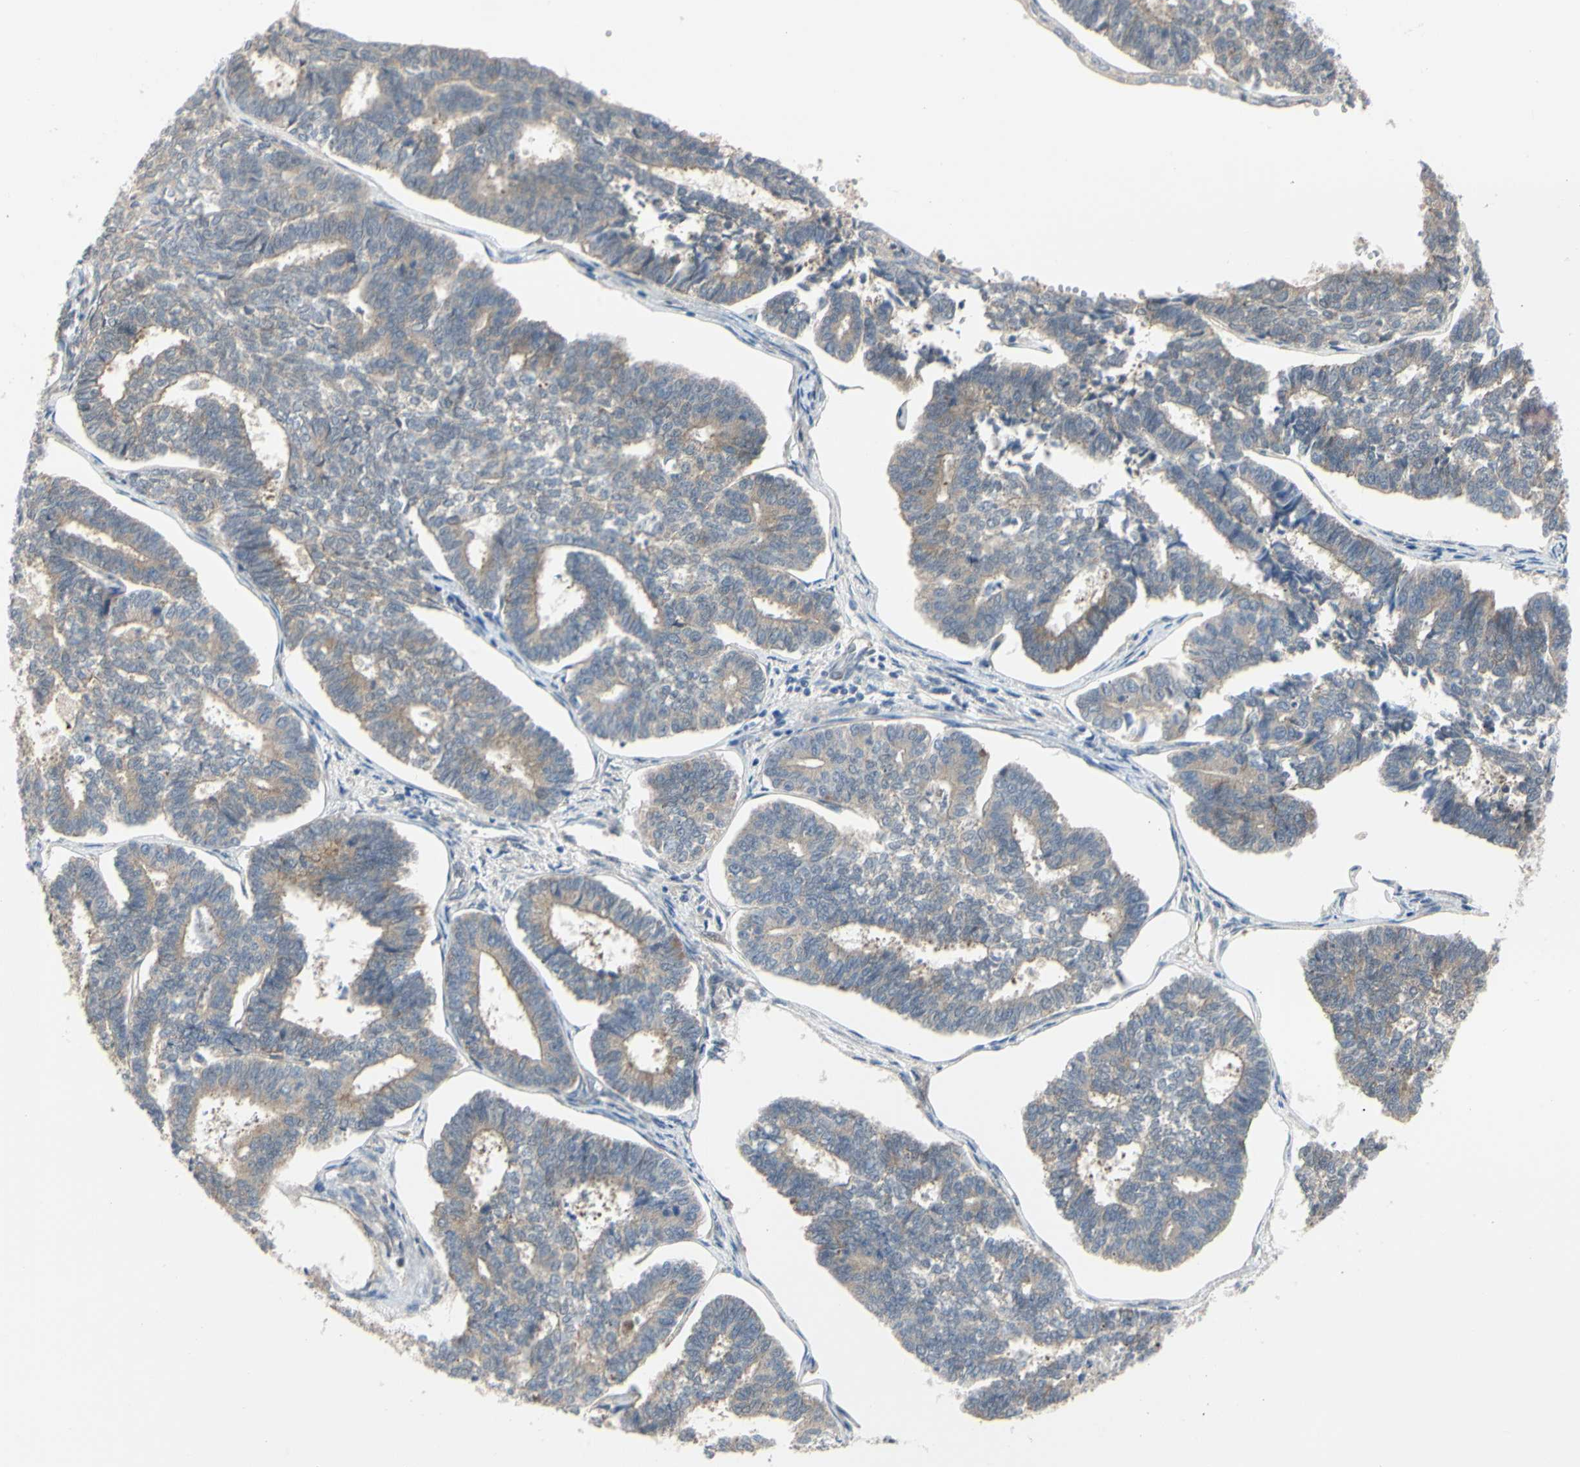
{"staining": {"intensity": "weak", "quantity": ">75%", "location": "cytoplasmic/membranous"}, "tissue": "endometrial cancer", "cell_type": "Tumor cells", "image_type": "cancer", "snomed": [{"axis": "morphology", "description": "Adenocarcinoma, NOS"}, {"axis": "topography", "description": "Endometrium"}], "caption": "Immunohistochemistry (IHC) staining of endometrial adenocarcinoma, which shows low levels of weak cytoplasmic/membranous expression in approximately >75% of tumor cells indicating weak cytoplasmic/membranous protein expression. The staining was performed using DAB (brown) for protein detection and nuclei were counterstained in hematoxylin (blue).", "gene": "CDK5", "patient": {"sex": "female", "age": 70}}